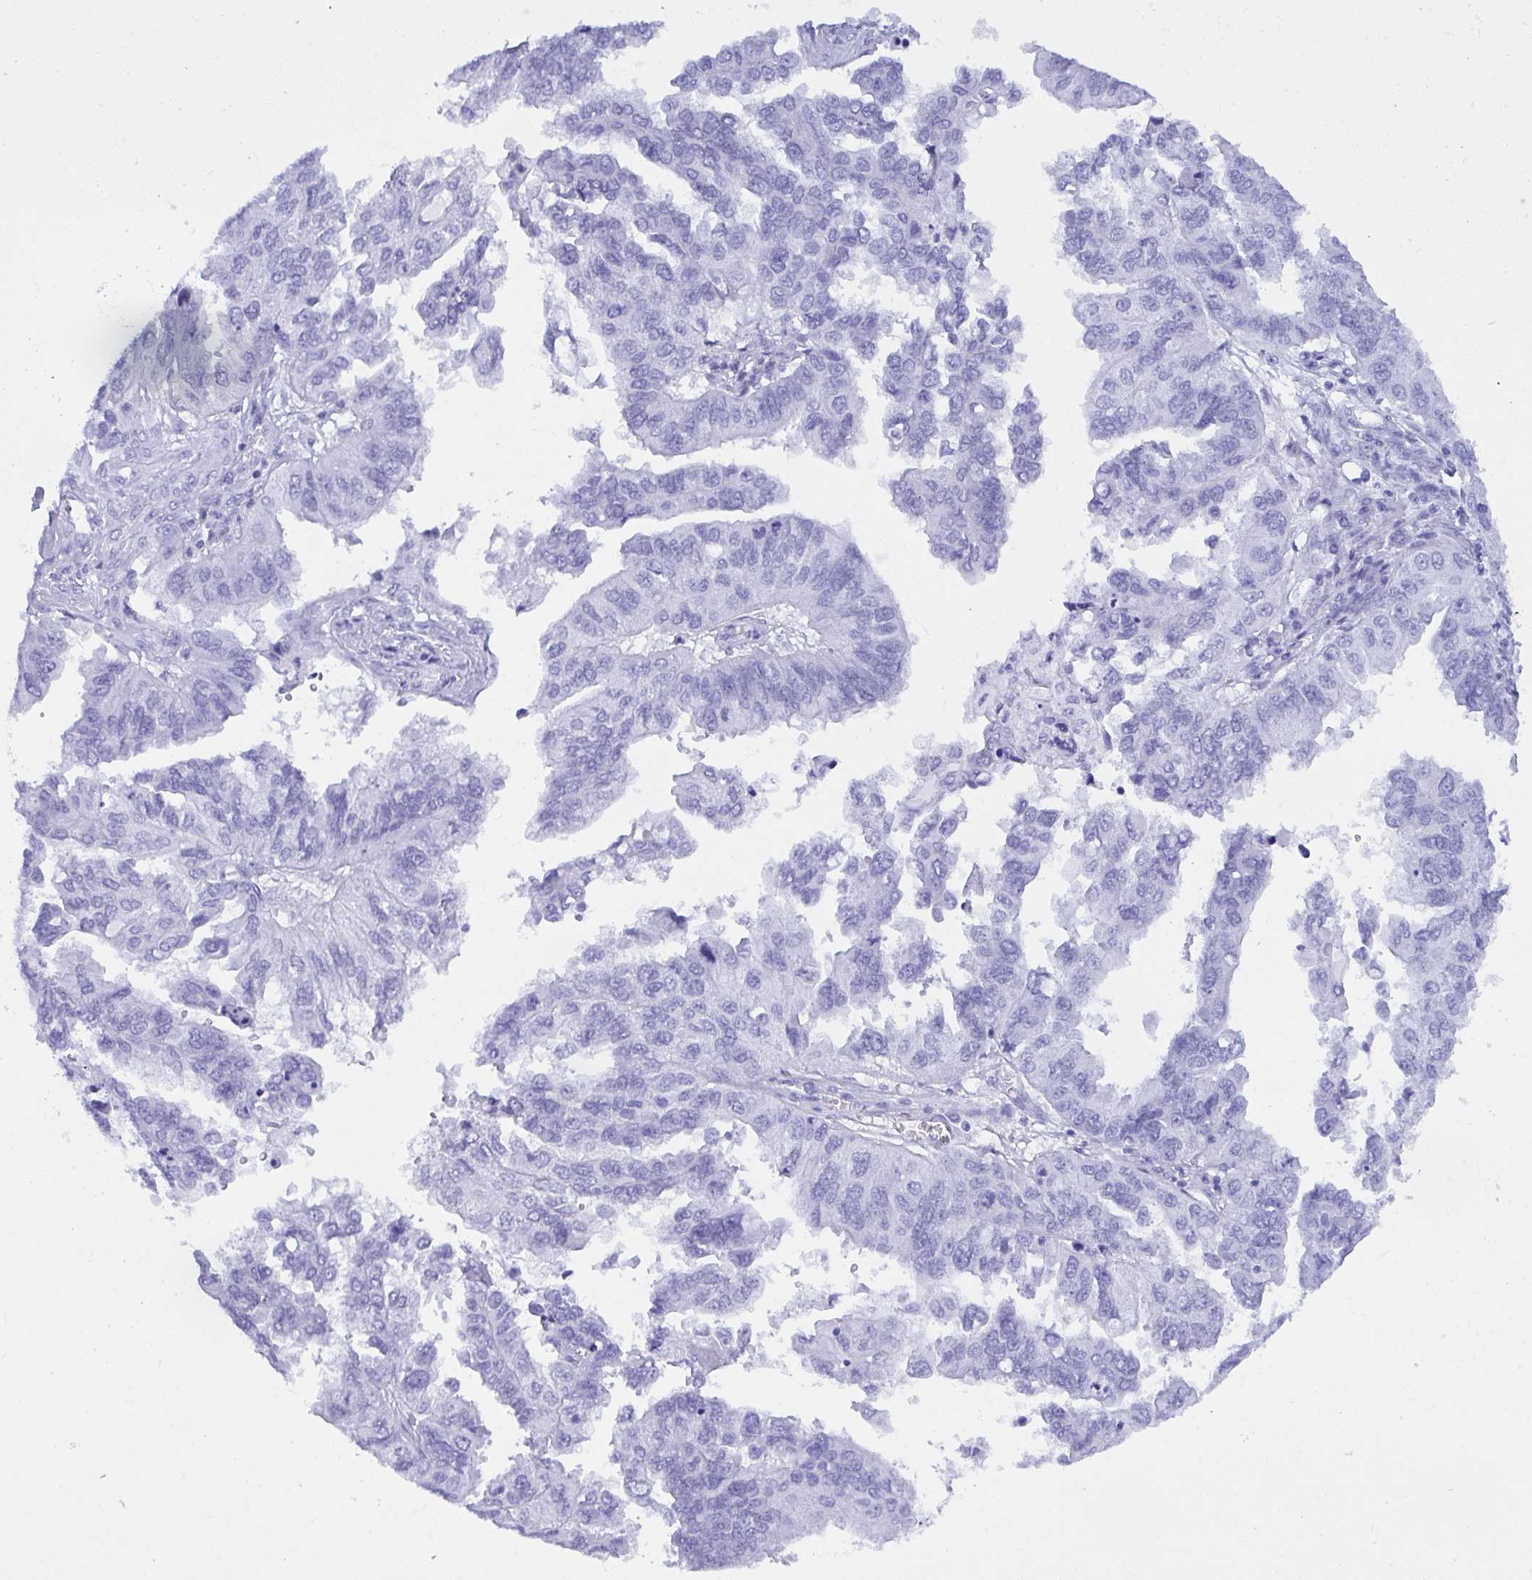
{"staining": {"intensity": "negative", "quantity": "none", "location": "none"}, "tissue": "ovarian cancer", "cell_type": "Tumor cells", "image_type": "cancer", "snomed": [{"axis": "morphology", "description": "Cystadenocarcinoma, serous, NOS"}, {"axis": "topography", "description": "Ovary"}], "caption": "IHC of ovarian cancer (serous cystadenocarcinoma) demonstrates no expression in tumor cells.", "gene": "ANK1", "patient": {"sex": "female", "age": 79}}